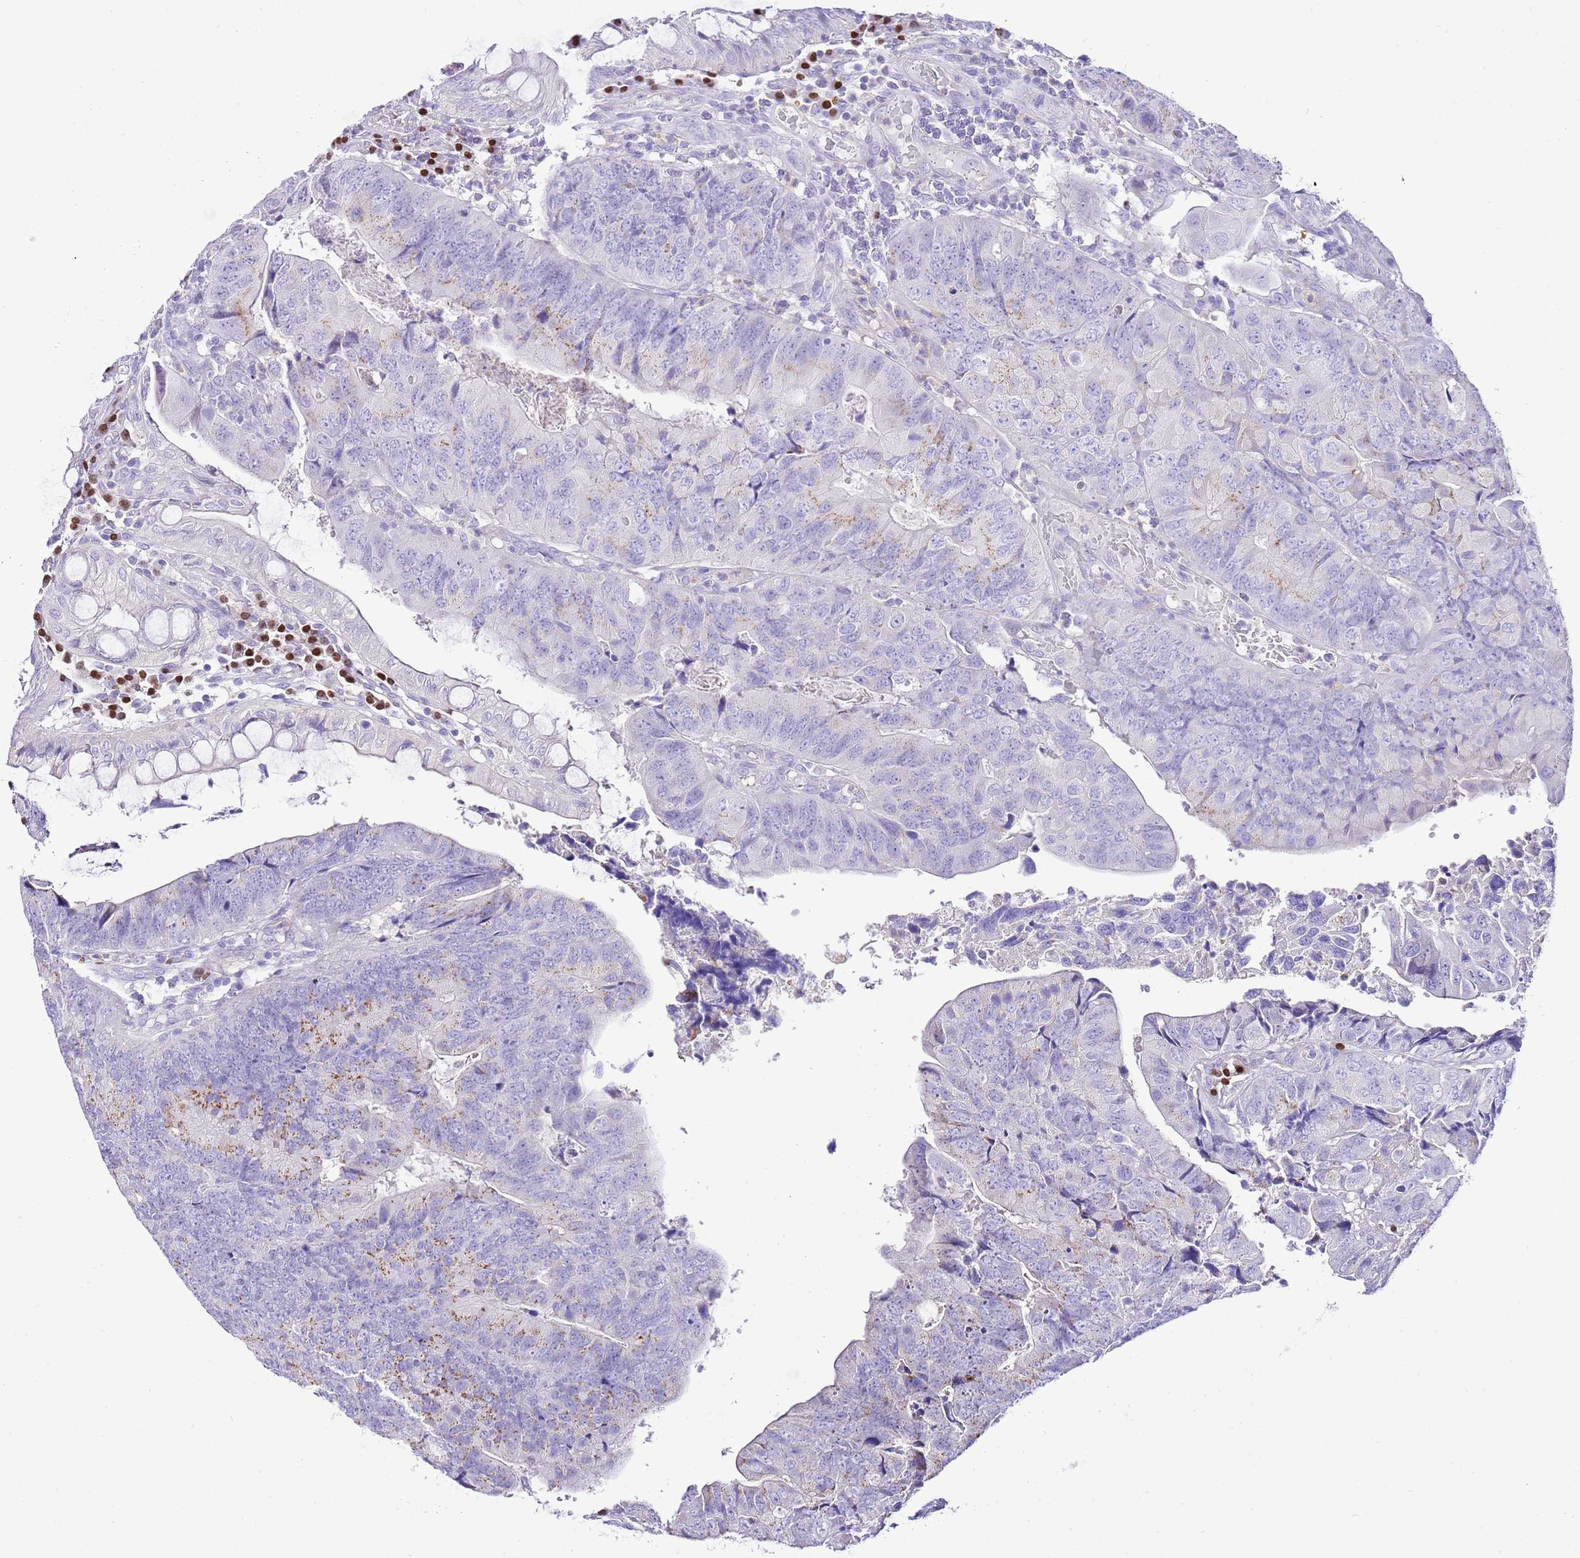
{"staining": {"intensity": "weak", "quantity": "<25%", "location": "cytoplasmic/membranous"}, "tissue": "colorectal cancer", "cell_type": "Tumor cells", "image_type": "cancer", "snomed": [{"axis": "morphology", "description": "Adenocarcinoma, NOS"}, {"axis": "topography", "description": "Colon"}], "caption": "Protein analysis of colorectal adenocarcinoma displays no significant expression in tumor cells.", "gene": "BHLHA15", "patient": {"sex": "female", "age": 67}}